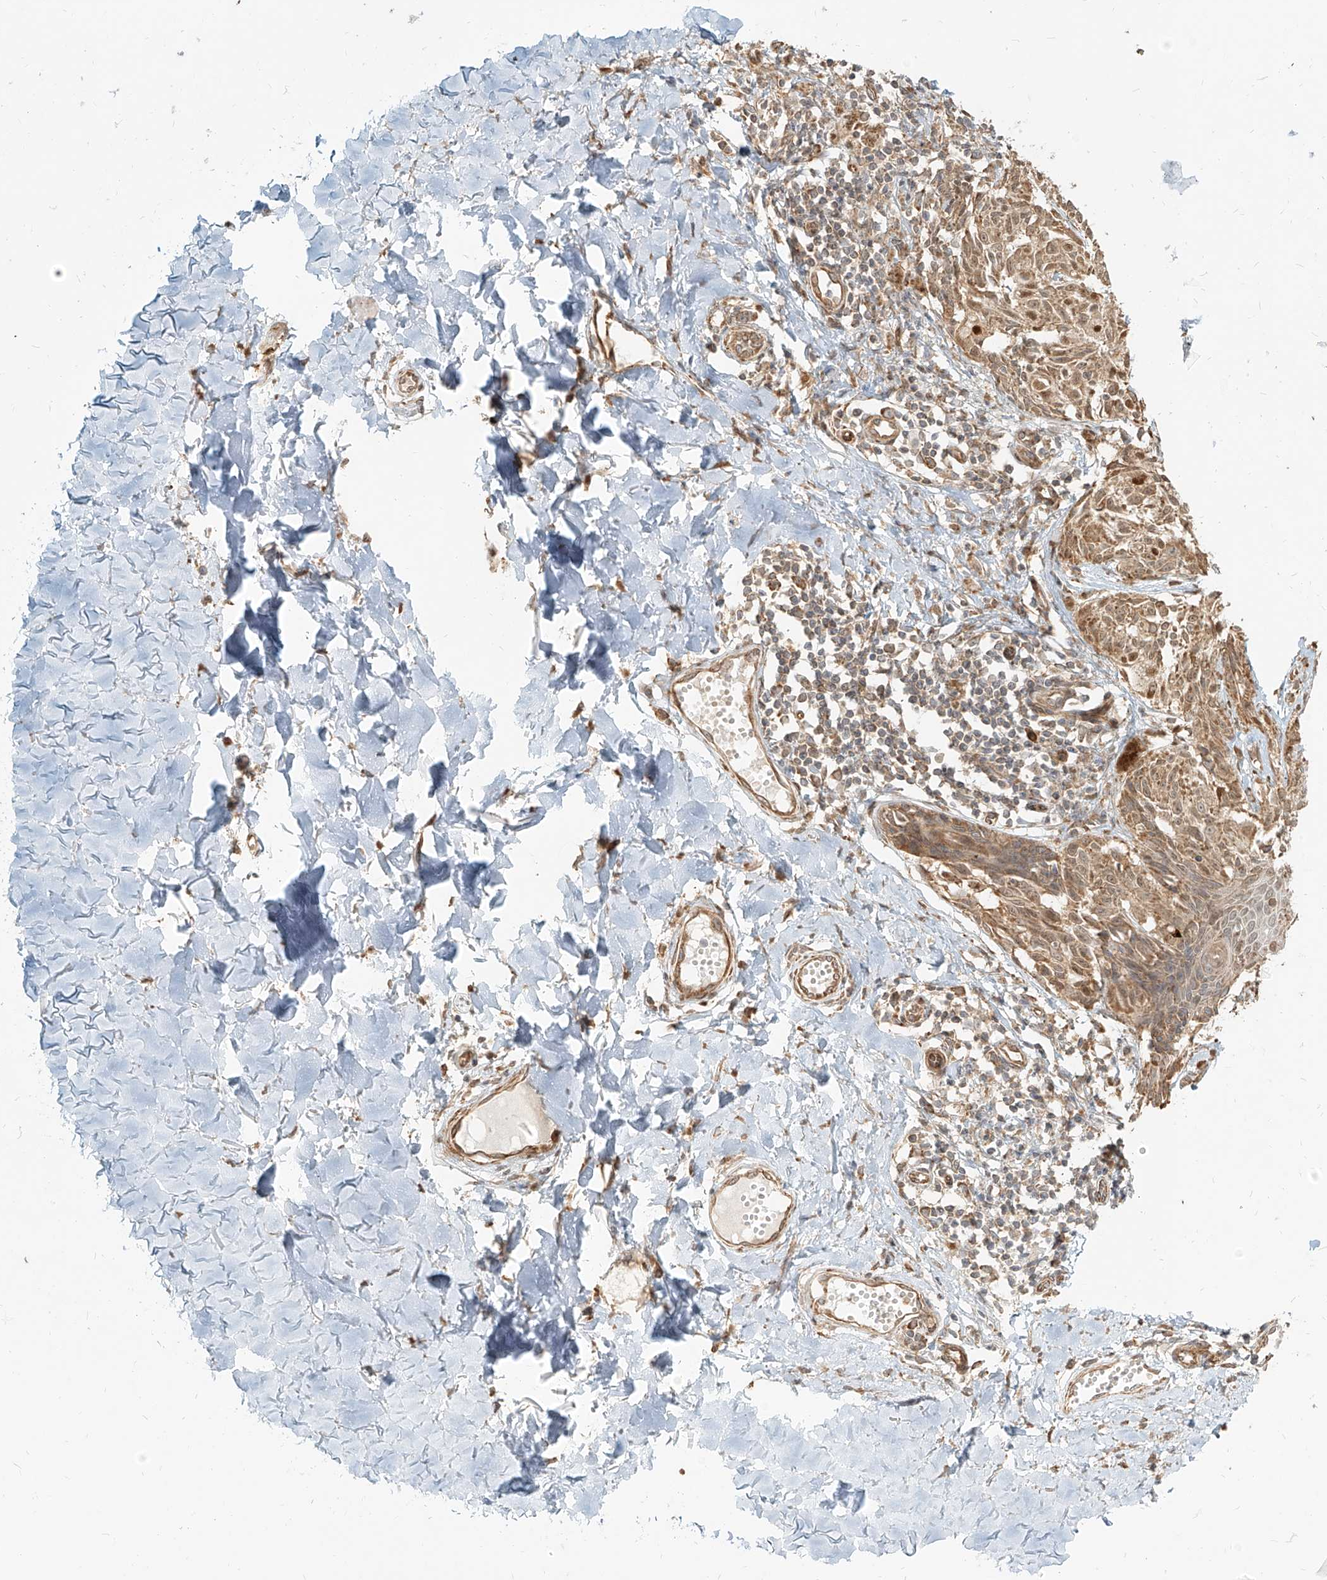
{"staining": {"intensity": "moderate", "quantity": ">75%", "location": "cytoplasmic/membranous"}, "tissue": "melanoma", "cell_type": "Tumor cells", "image_type": "cancer", "snomed": [{"axis": "morphology", "description": "Malignant melanoma, NOS"}, {"axis": "topography", "description": "Skin"}], "caption": "Malignant melanoma stained with a brown dye demonstrates moderate cytoplasmic/membranous positive positivity in approximately >75% of tumor cells.", "gene": "UBE2K", "patient": {"sex": "male", "age": 53}}